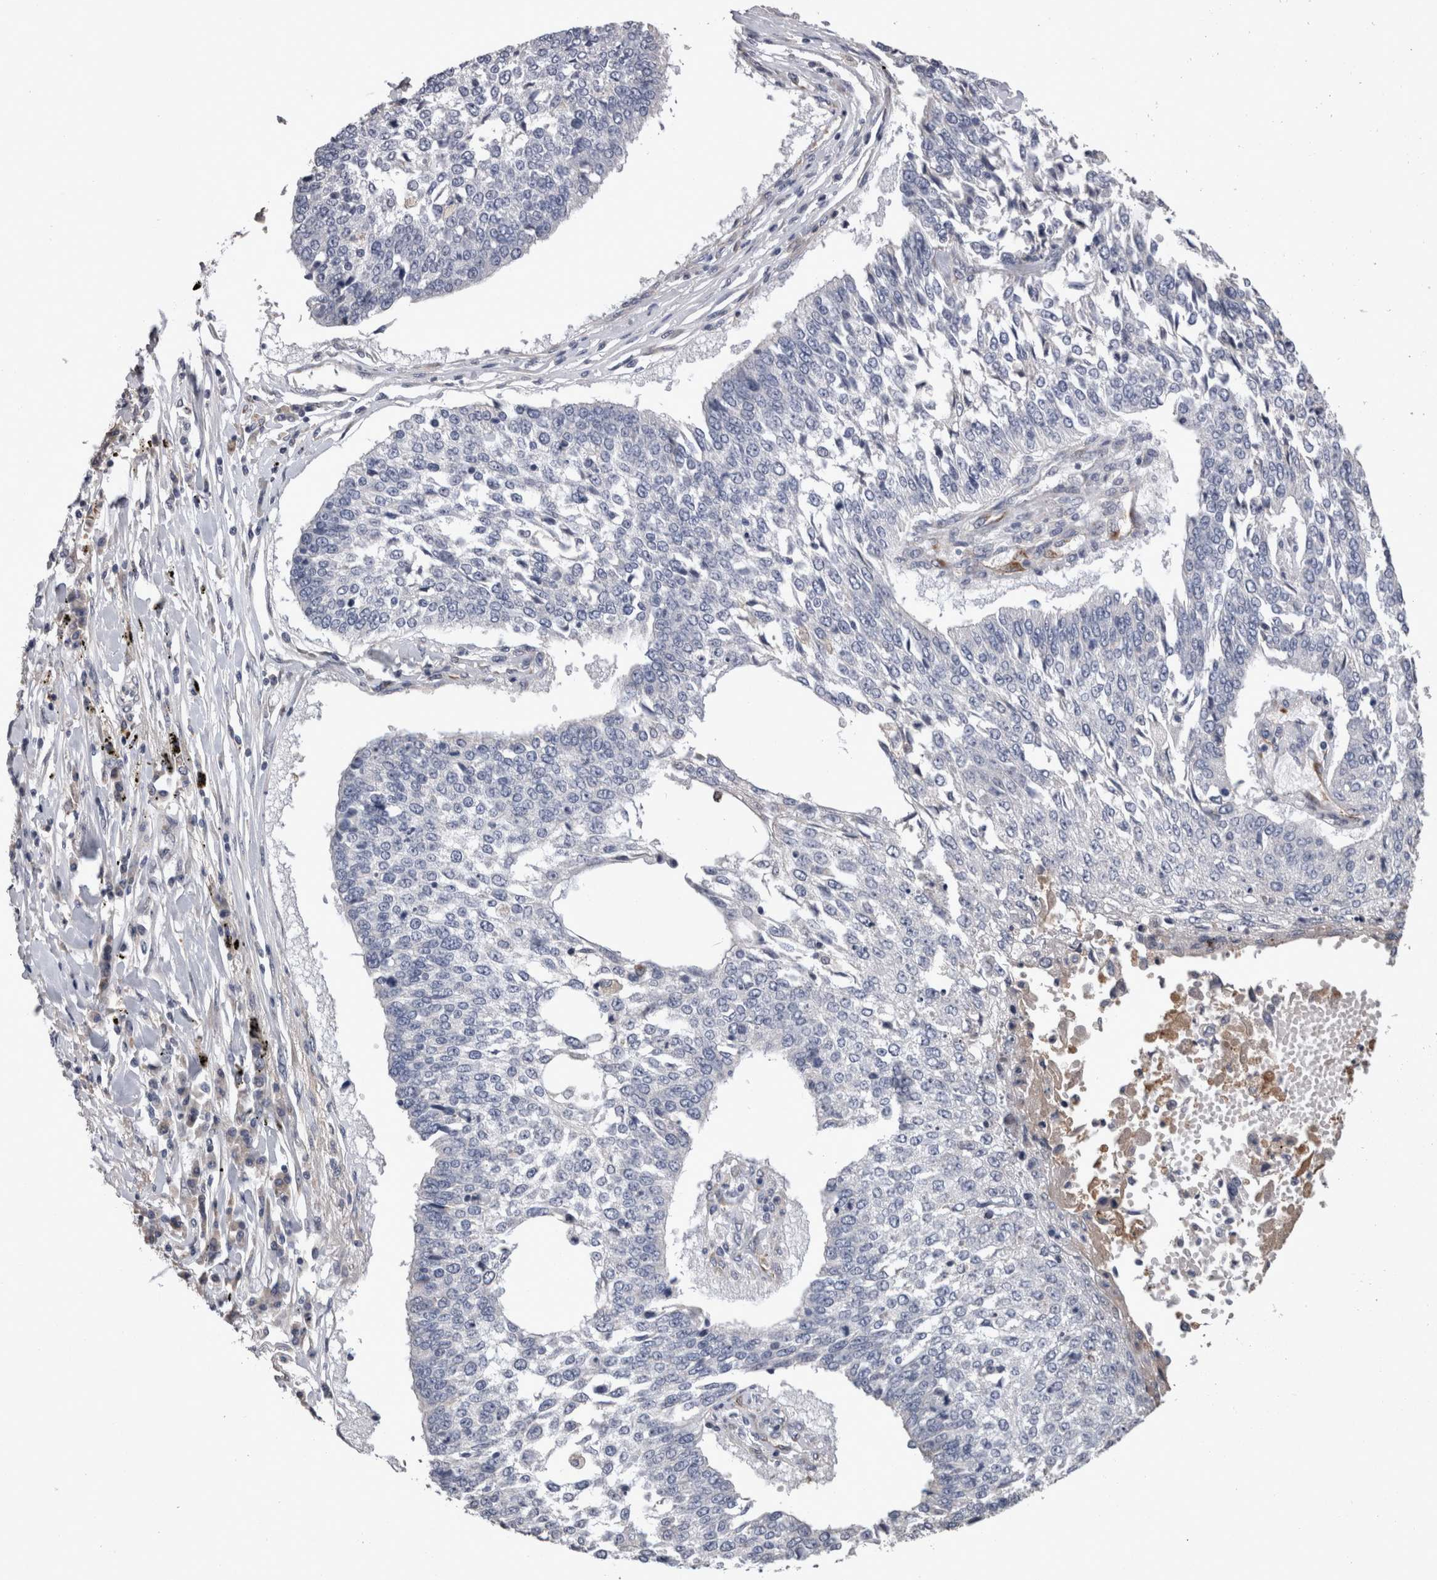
{"staining": {"intensity": "negative", "quantity": "none", "location": "none"}, "tissue": "lung cancer", "cell_type": "Tumor cells", "image_type": "cancer", "snomed": [{"axis": "morphology", "description": "Normal tissue, NOS"}, {"axis": "morphology", "description": "Squamous cell carcinoma, NOS"}, {"axis": "topography", "description": "Cartilage tissue"}, {"axis": "topography", "description": "Bronchus"}, {"axis": "topography", "description": "Lung"}, {"axis": "topography", "description": "Peripheral nerve tissue"}], "caption": "IHC histopathology image of neoplastic tissue: human squamous cell carcinoma (lung) stained with DAB (3,3'-diaminobenzidine) exhibits no significant protein expression in tumor cells. The staining was performed using DAB to visualize the protein expression in brown, while the nuclei were stained in blue with hematoxylin (Magnification: 20x).", "gene": "STC1", "patient": {"sex": "female", "age": 49}}